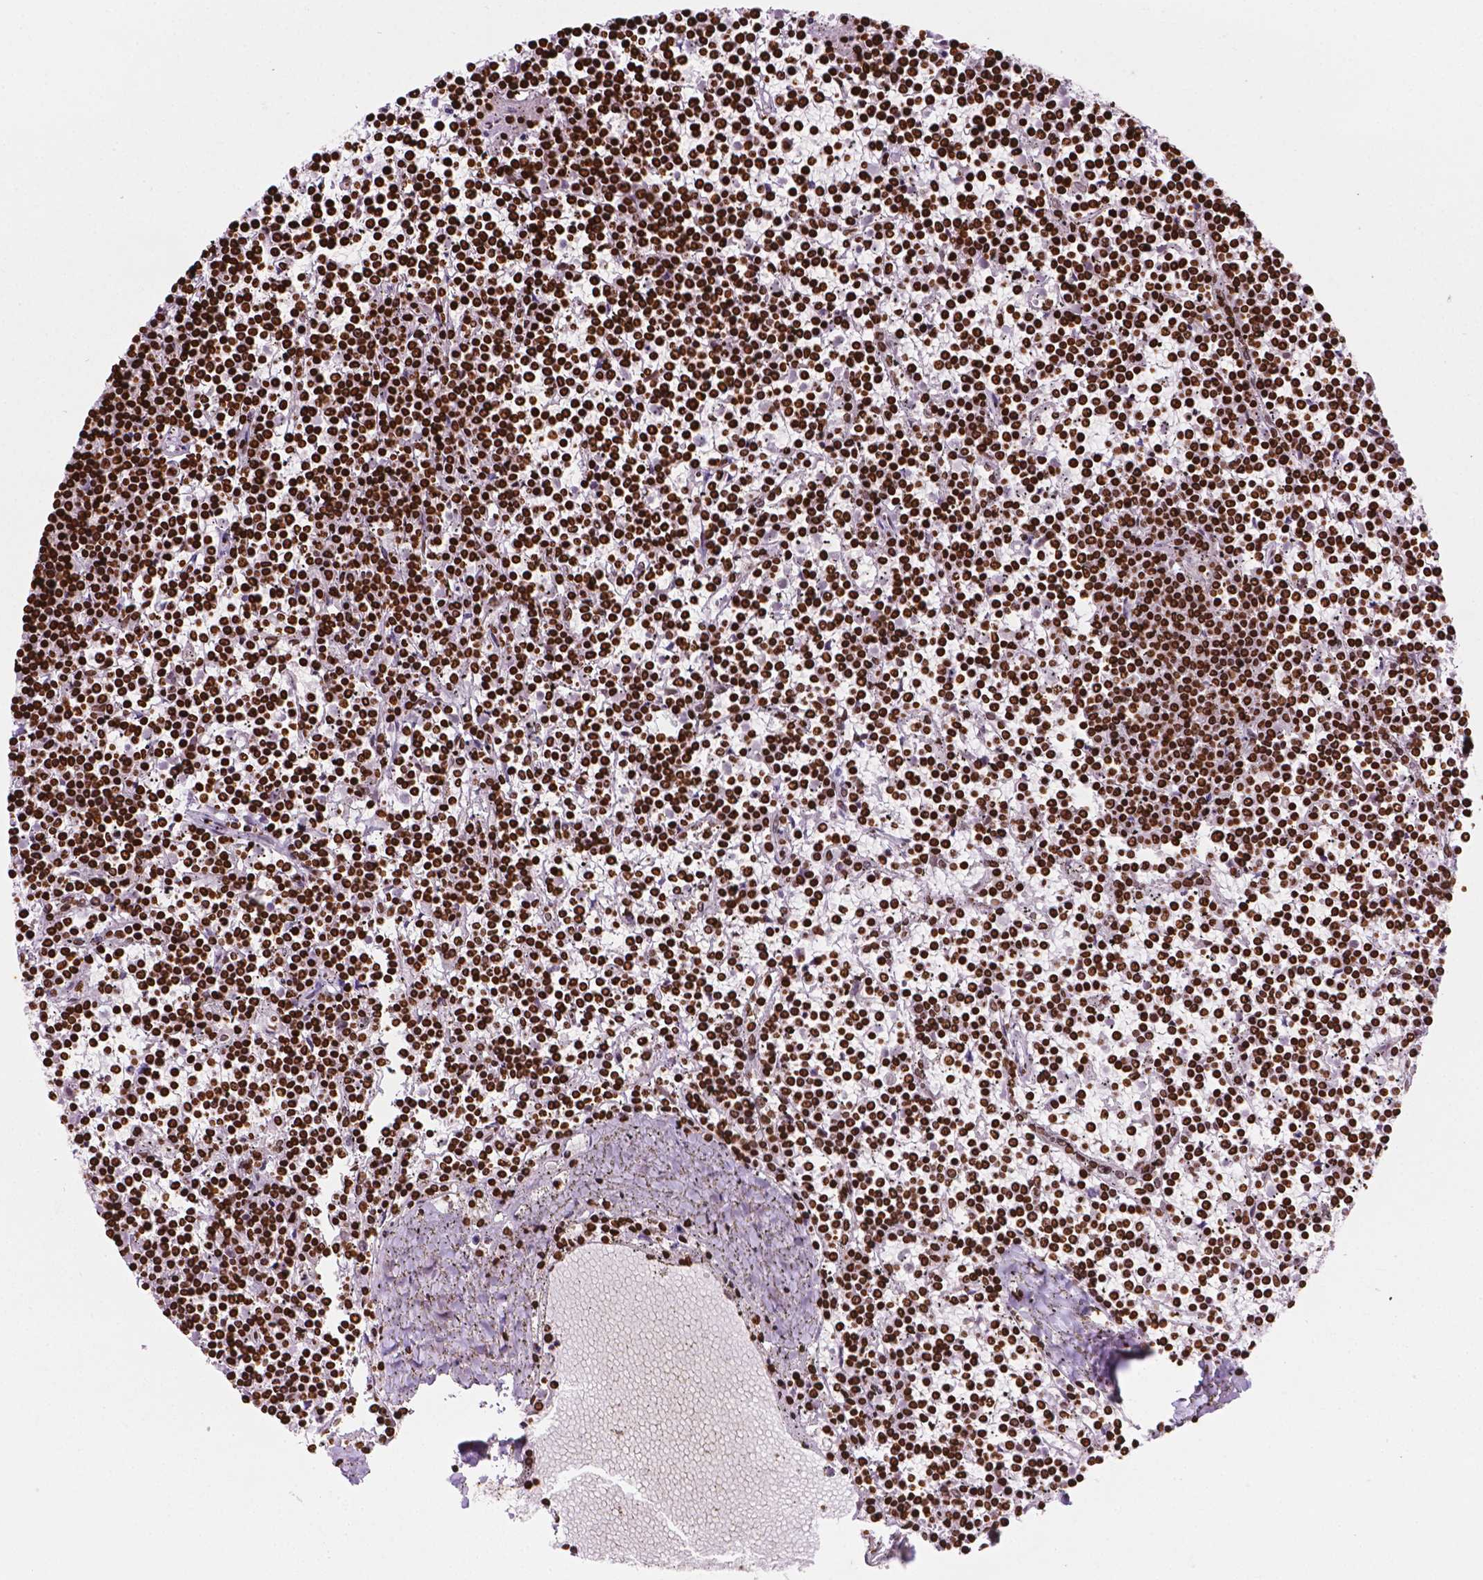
{"staining": {"intensity": "strong", "quantity": ">75%", "location": "nuclear"}, "tissue": "lymphoma", "cell_type": "Tumor cells", "image_type": "cancer", "snomed": [{"axis": "morphology", "description": "Malignant lymphoma, non-Hodgkin's type, Low grade"}, {"axis": "topography", "description": "Spleen"}], "caption": "A photomicrograph showing strong nuclear expression in about >75% of tumor cells in malignant lymphoma, non-Hodgkin's type (low-grade), as visualized by brown immunohistochemical staining.", "gene": "CBY3", "patient": {"sex": "female", "age": 19}}